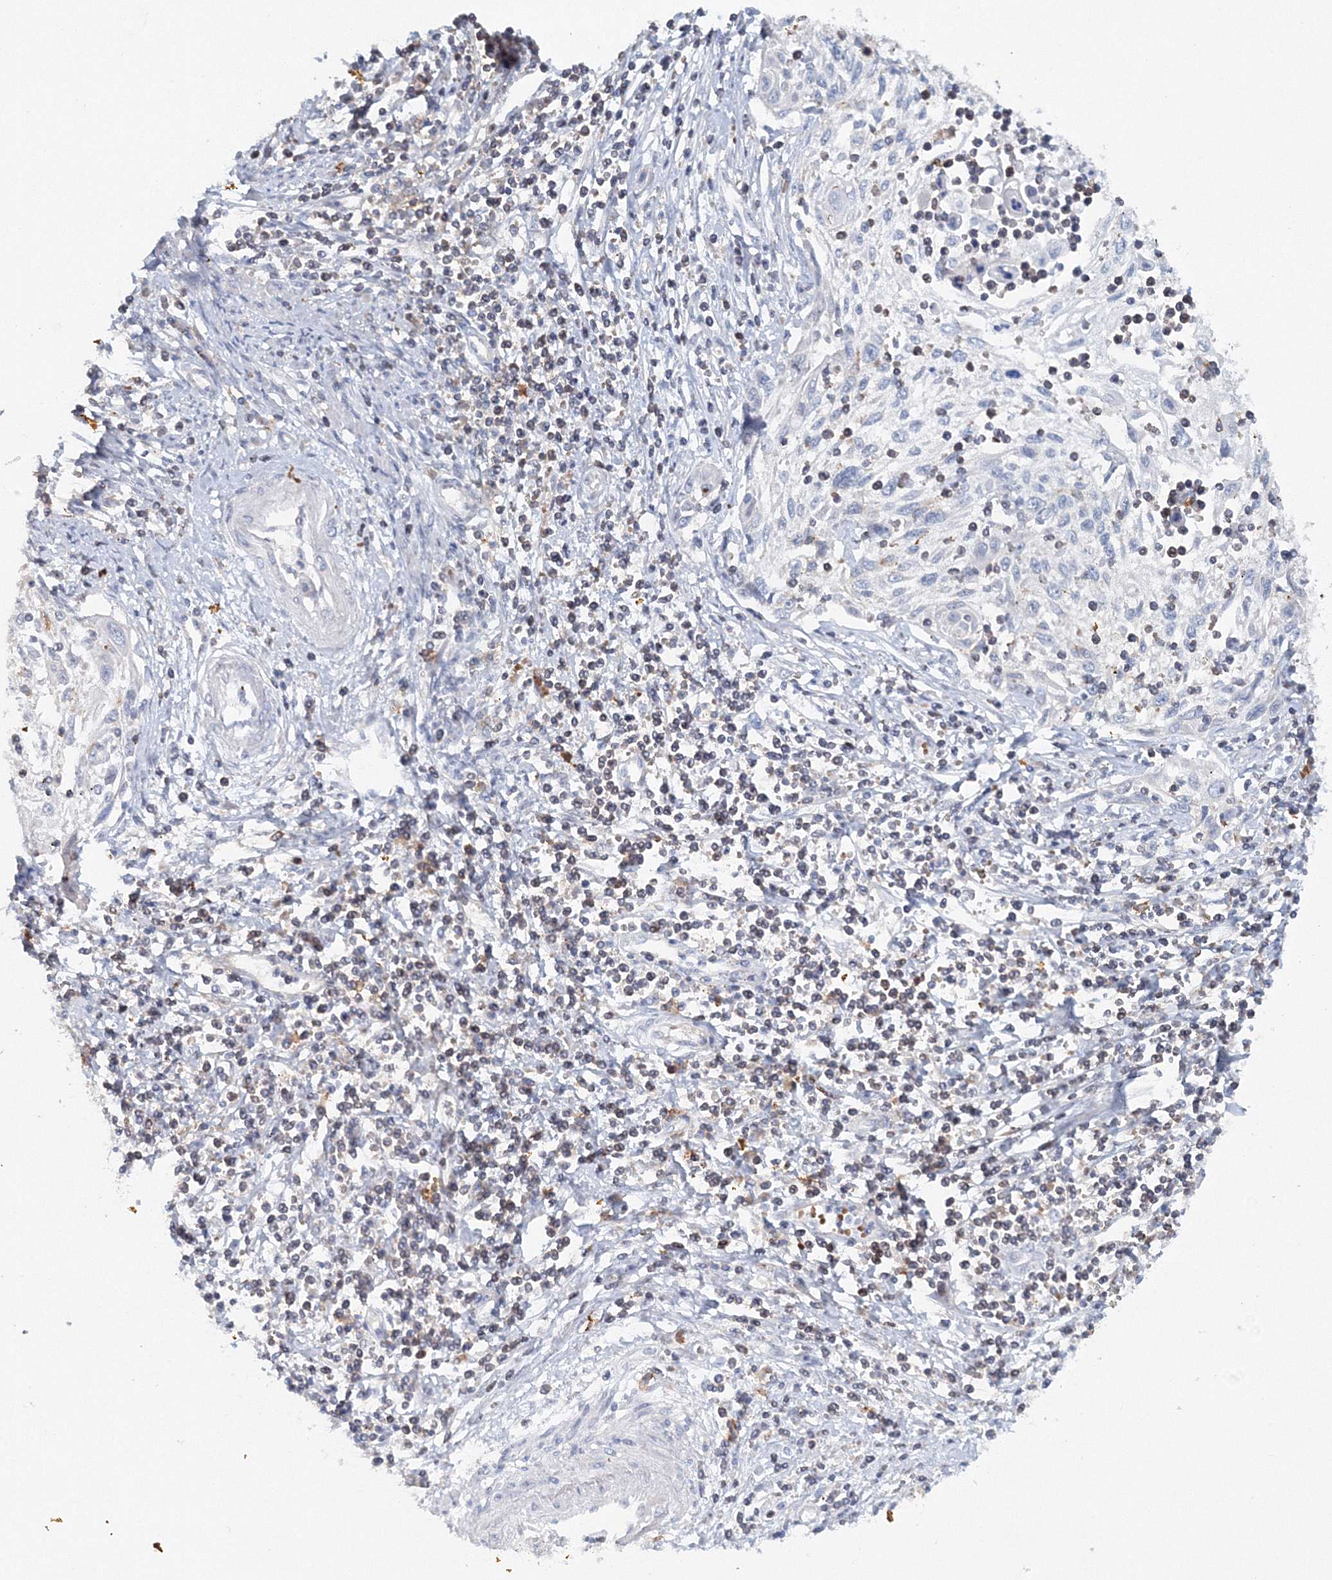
{"staining": {"intensity": "negative", "quantity": "none", "location": "none"}, "tissue": "cervical cancer", "cell_type": "Tumor cells", "image_type": "cancer", "snomed": [{"axis": "morphology", "description": "Squamous cell carcinoma, NOS"}, {"axis": "topography", "description": "Cervix"}], "caption": "Immunohistochemistry (IHC) micrograph of squamous cell carcinoma (cervical) stained for a protein (brown), which demonstrates no expression in tumor cells.", "gene": "SH3BP5", "patient": {"sex": "female", "age": 70}}